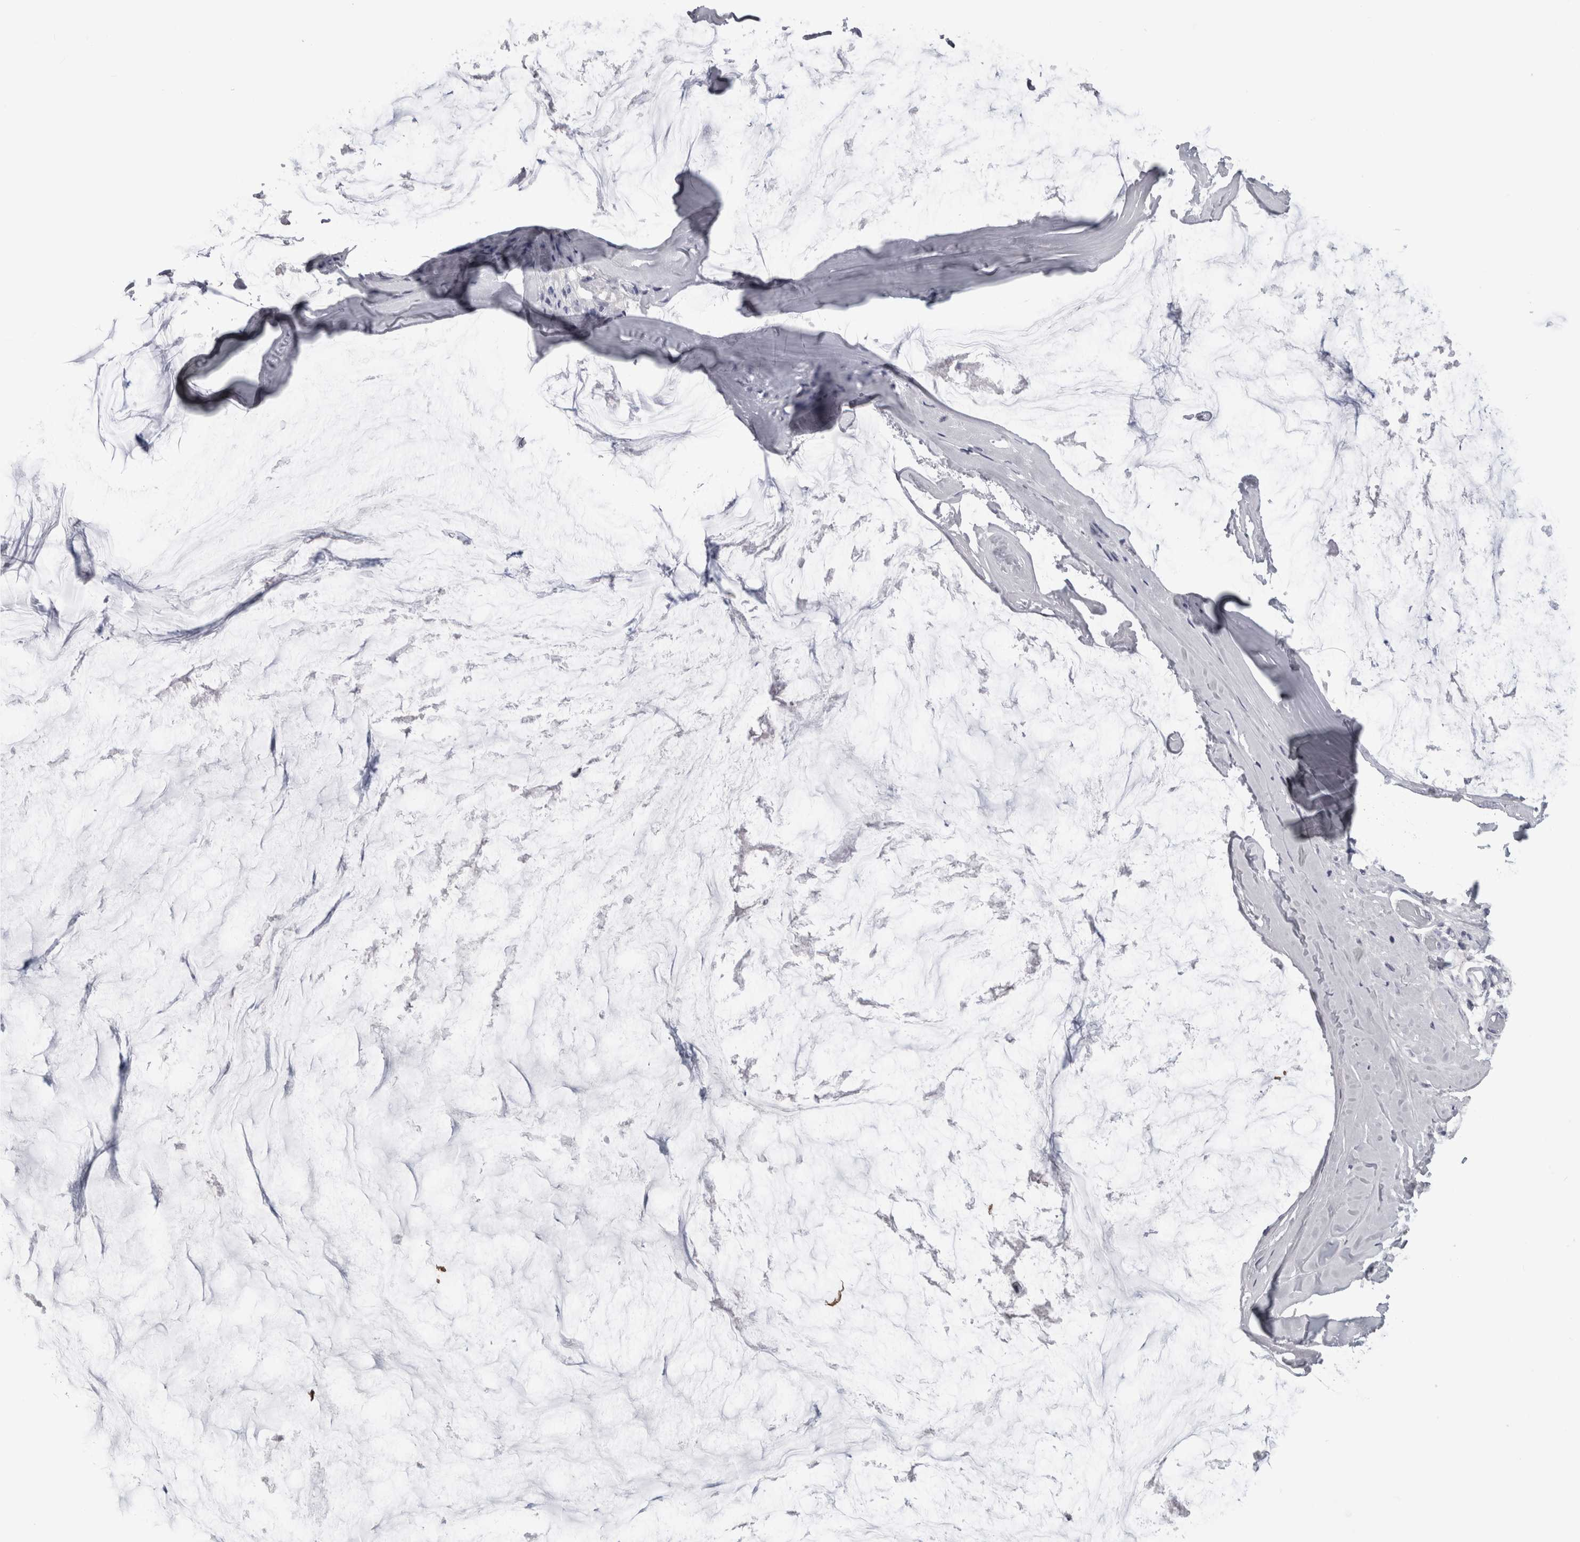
{"staining": {"intensity": "negative", "quantity": "none", "location": "none"}, "tissue": "ovarian cancer", "cell_type": "Tumor cells", "image_type": "cancer", "snomed": [{"axis": "morphology", "description": "Cystadenocarcinoma, mucinous, NOS"}, {"axis": "topography", "description": "Ovary"}], "caption": "This is an immunohistochemistry (IHC) image of mucinous cystadenocarcinoma (ovarian). There is no expression in tumor cells.", "gene": "AFMID", "patient": {"sex": "female", "age": 39}}